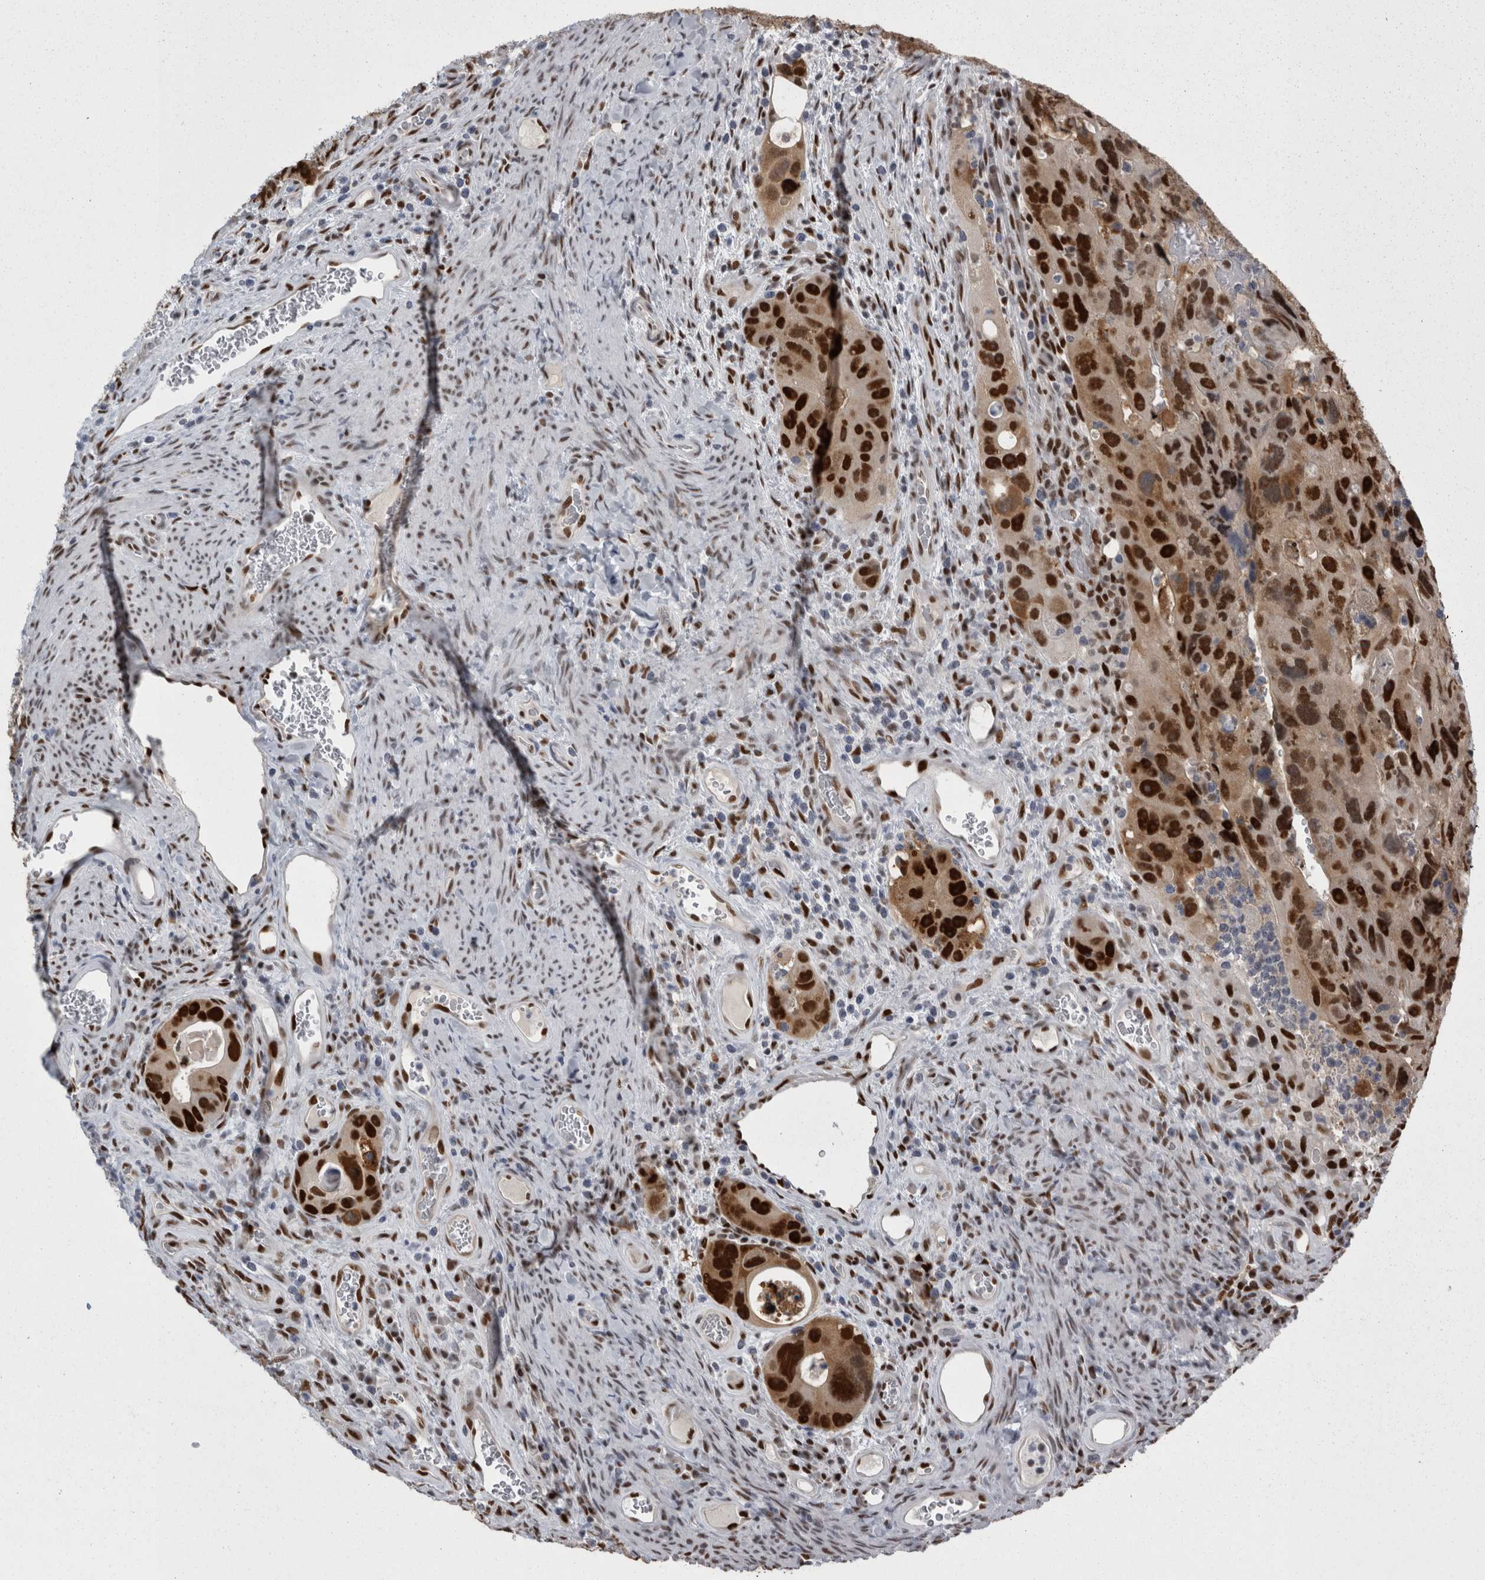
{"staining": {"intensity": "strong", "quantity": ">75%", "location": "nuclear"}, "tissue": "colorectal cancer", "cell_type": "Tumor cells", "image_type": "cancer", "snomed": [{"axis": "morphology", "description": "Adenocarcinoma, NOS"}, {"axis": "topography", "description": "Rectum"}], "caption": "Protein staining of colorectal cancer tissue displays strong nuclear positivity in about >75% of tumor cells.", "gene": "C1orf54", "patient": {"sex": "male", "age": 59}}